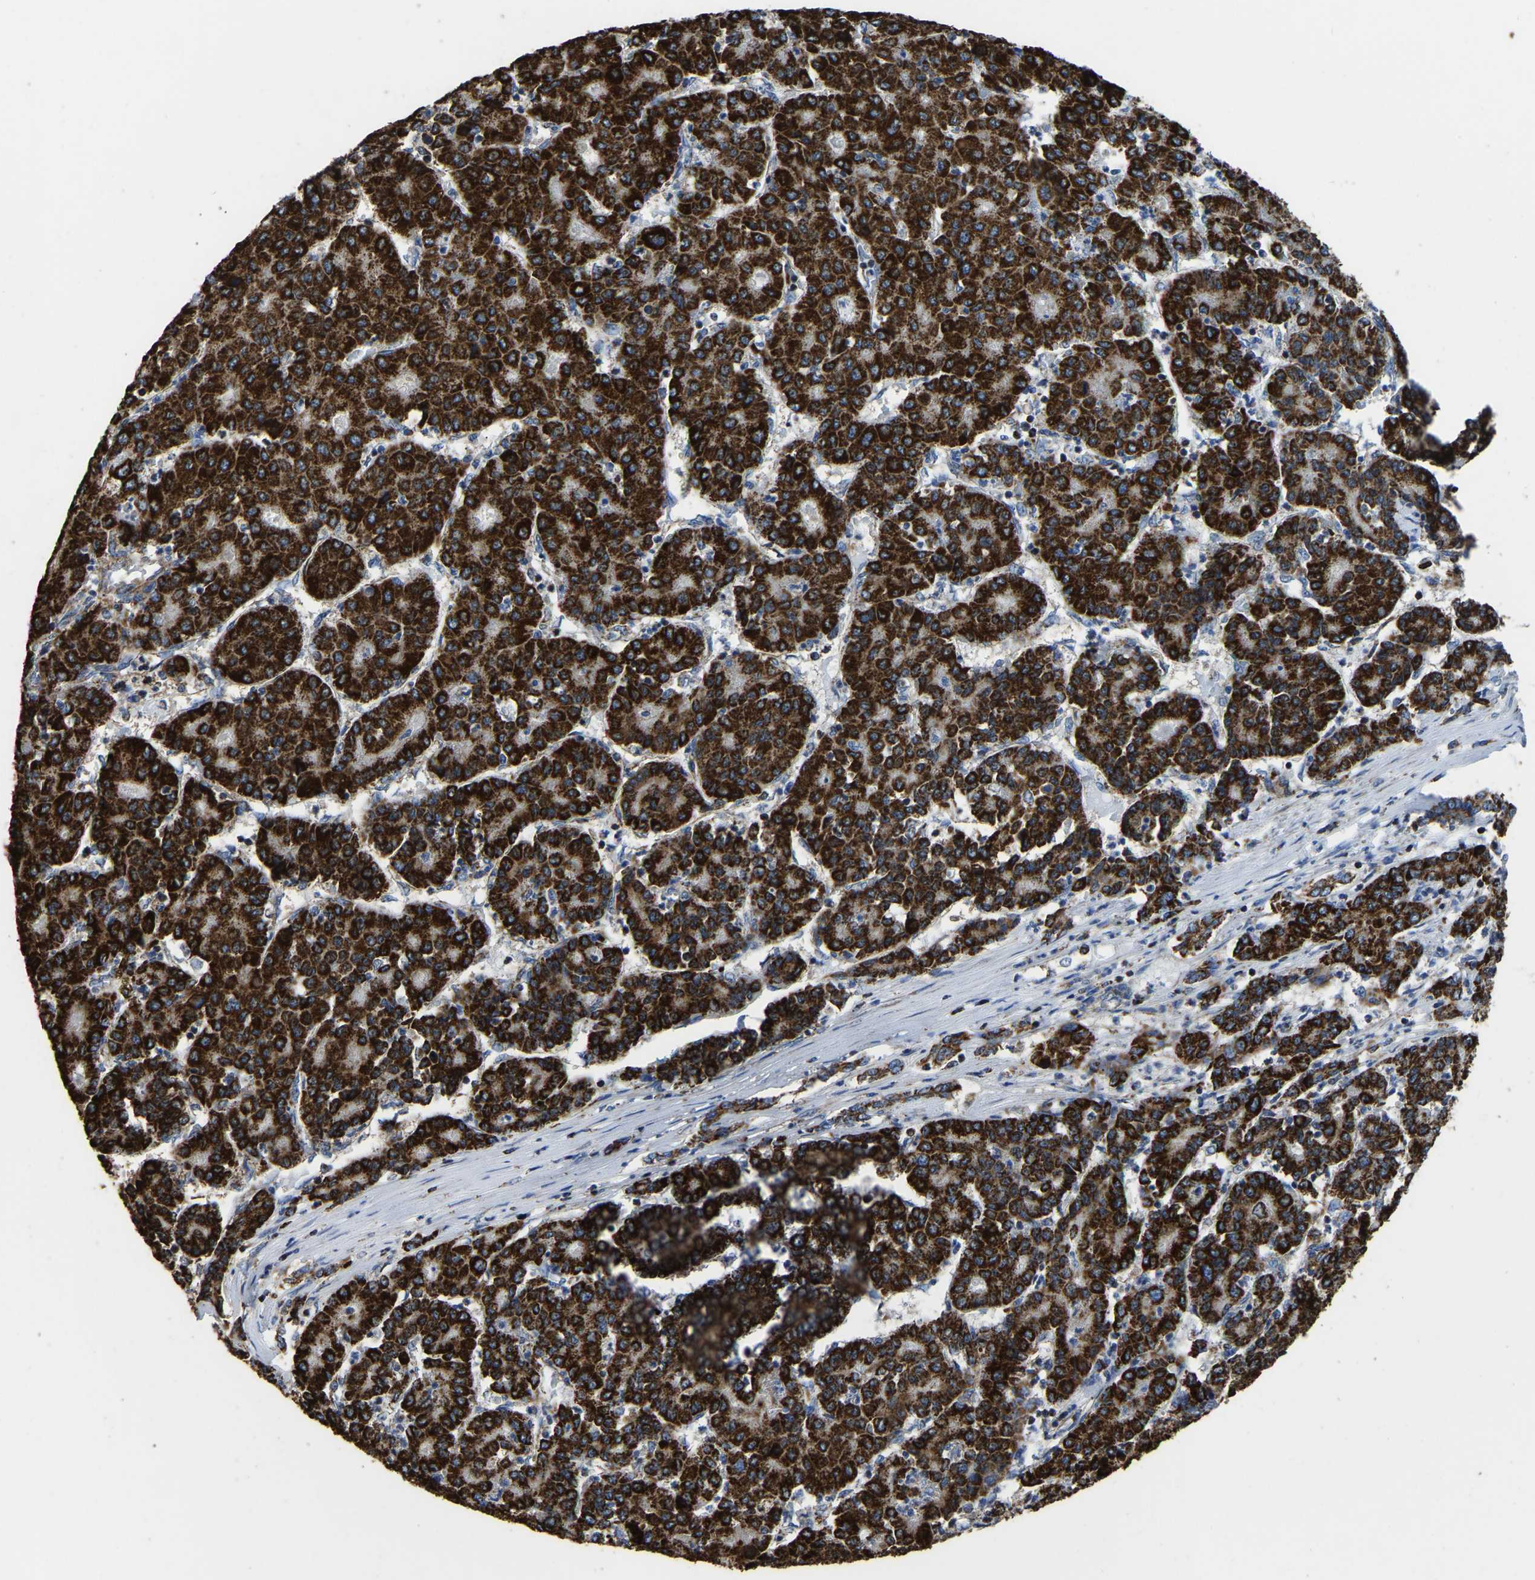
{"staining": {"intensity": "strong", "quantity": ">75%", "location": "cytoplasmic/membranous"}, "tissue": "liver cancer", "cell_type": "Tumor cells", "image_type": "cancer", "snomed": [{"axis": "morphology", "description": "Carcinoma, Hepatocellular, NOS"}, {"axis": "topography", "description": "Liver"}], "caption": "This histopathology image exhibits liver cancer (hepatocellular carcinoma) stained with immunohistochemistry (IHC) to label a protein in brown. The cytoplasmic/membranous of tumor cells show strong positivity for the protein. Nuclei are counter-stained blue.", "gene": "ETFA", "patient": {"sex": "male", "age": 65}}